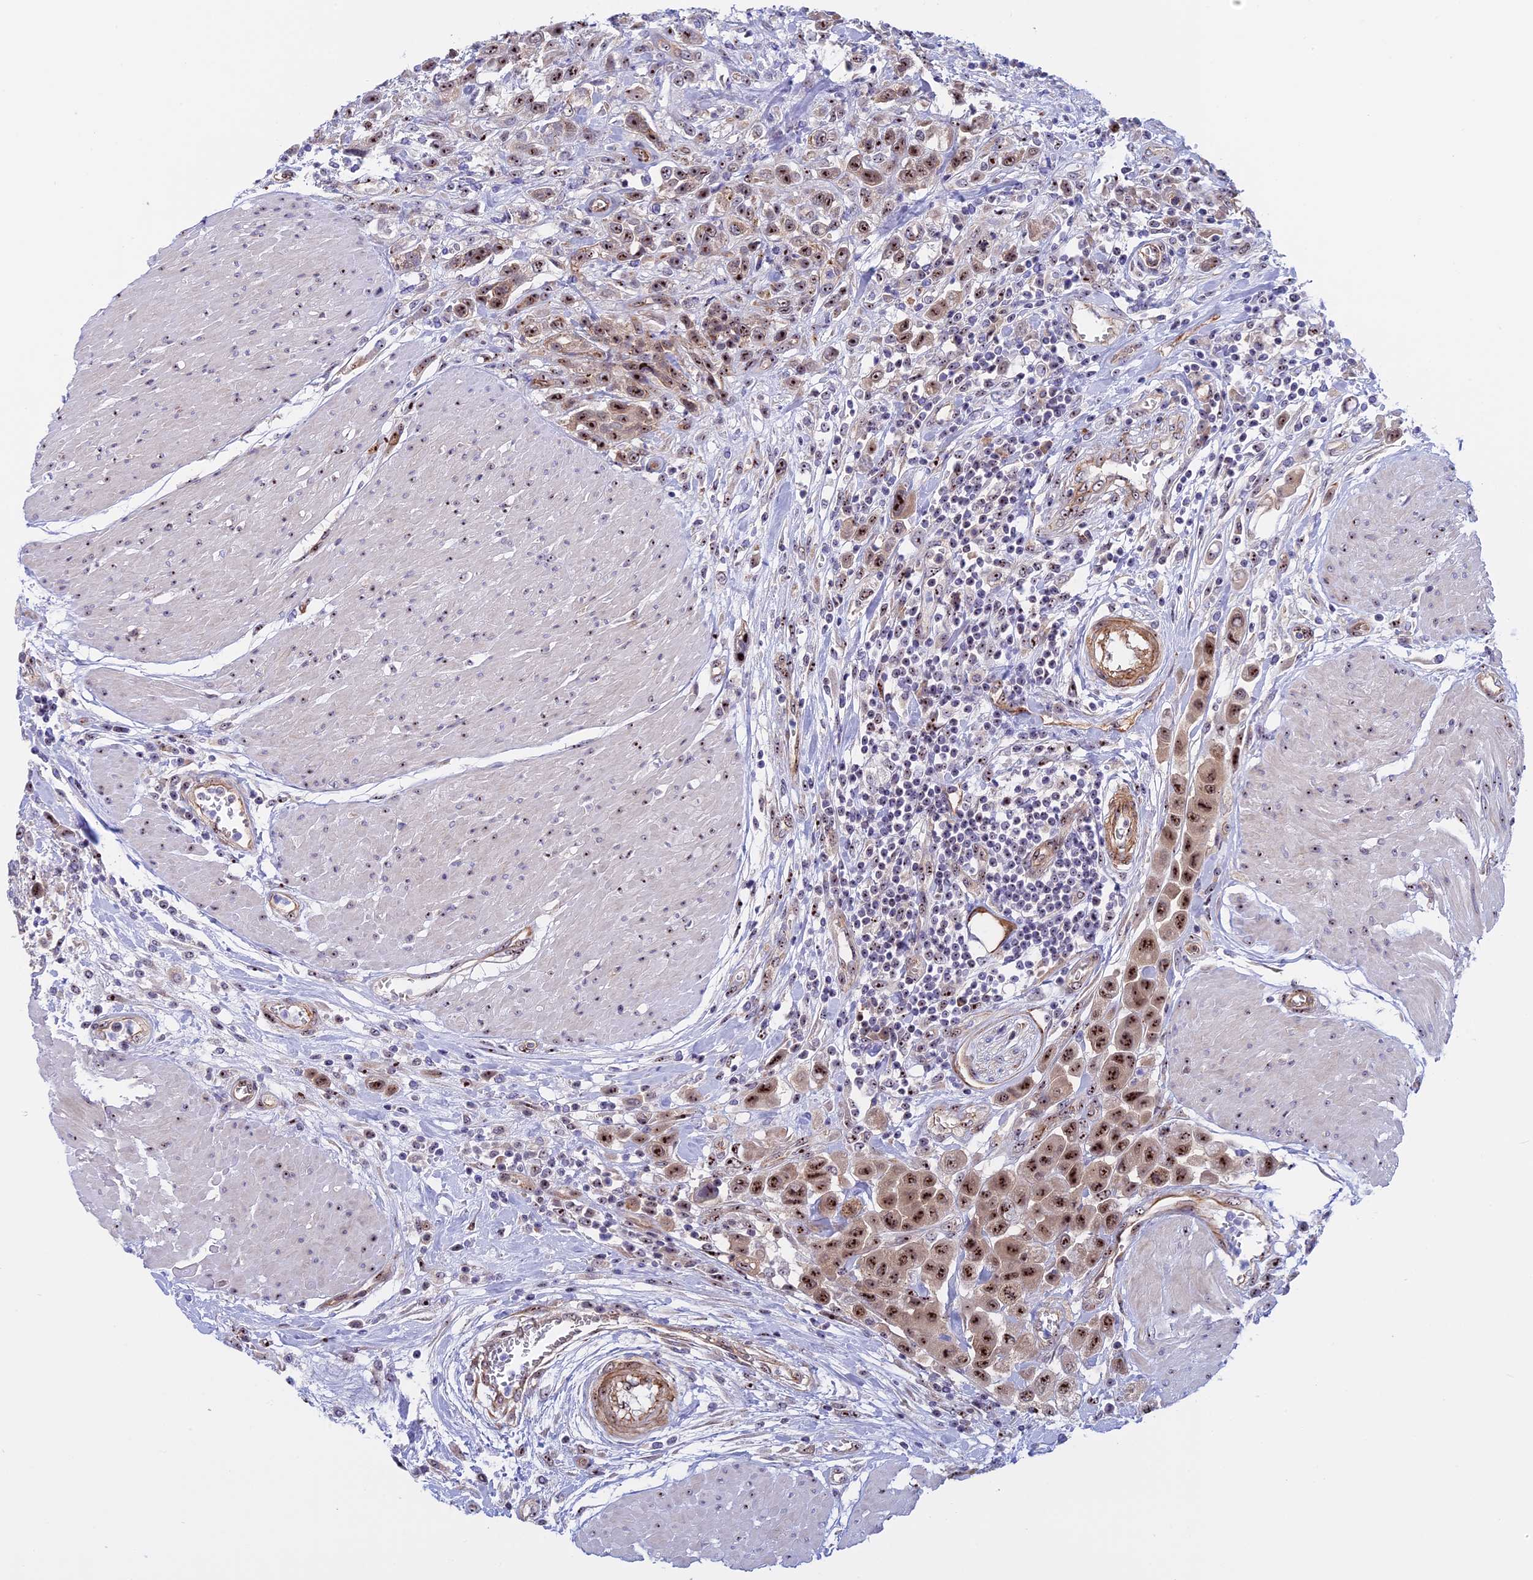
{"staining": {"intensity": "moderate", "quantity": ">75%", "location": "nuclear"}, "tissue": "urothelial cancer", "cell_type": "Tumor cells", "image_type": "cancer", "snomed": [{"axis": "morphology", "description": "Urothelial carcinoma, High grade"}, {"axis": "topography", "description": "Urinary bladder"}], "caption": "The image shows immunohistochemical staining of urothelial cancer. There is moderate nuclear positivity is seen in approximately >75% of tumor cells.", "gene": "DBNDD1", "patient": {"sex": "male", "age": 50}}